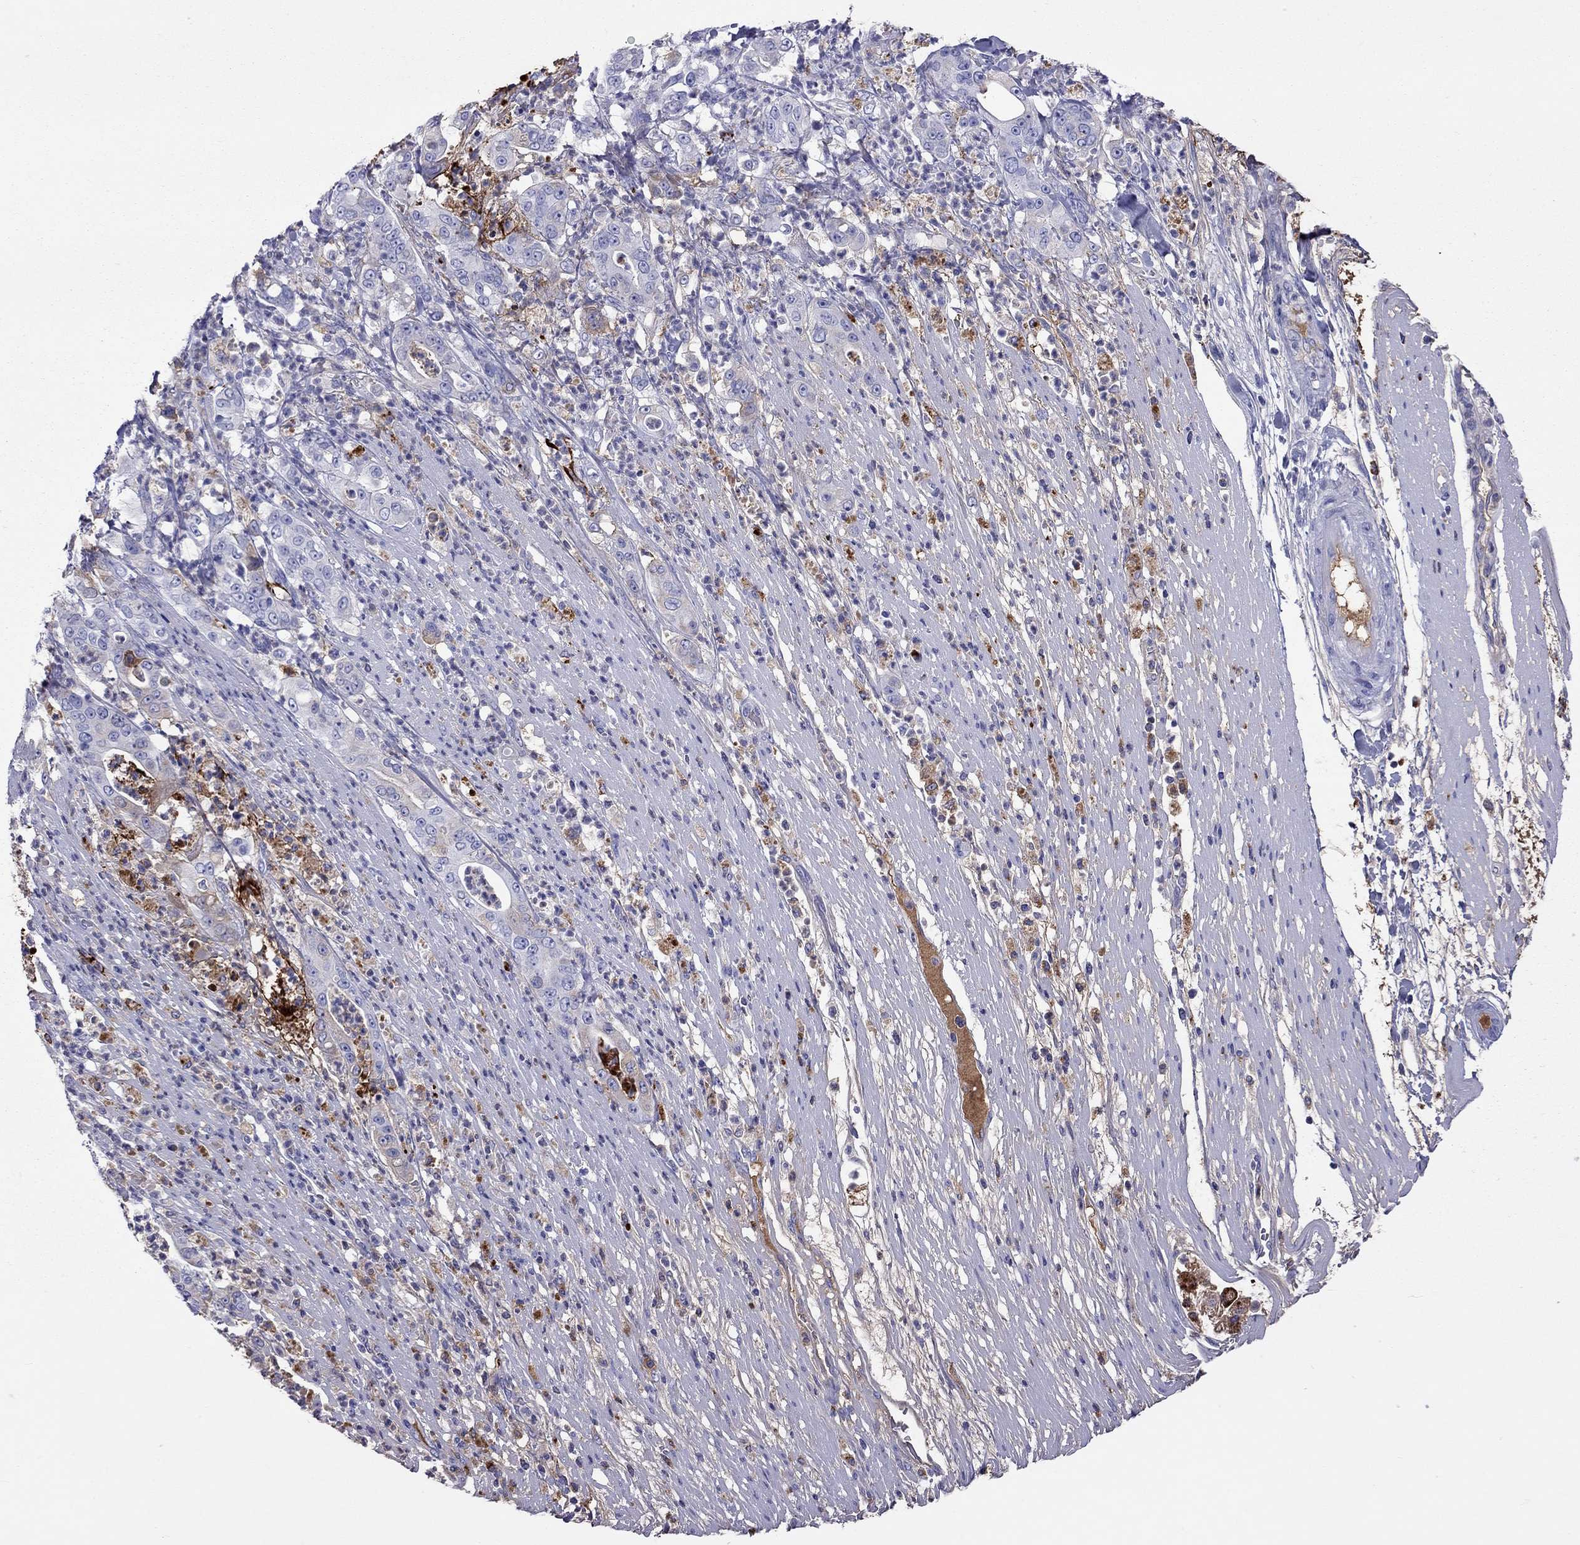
{"staining": {"intensity": "moderate", "quantity": "25%-75%", "location": "cytoplasmic/membranous"}, "tissue": "pancreatic cancer", "cell_type": "Tumor cells", "image_type": "cancer", "snomed": [{"axis": "morphology", "description": "Adenocarcinoma, NOS"}, {"axis": "topography", "description": "Pancreas"}], "caption": "Protein expression by immunohistochemistry displays moderate cytoplasmic/membranous staining in about 25%-75% of tumor cells in pancreatic adenocarcinoma.", "gene": "SERPINA3", "patient": {"sex": "male", "age": 71}}